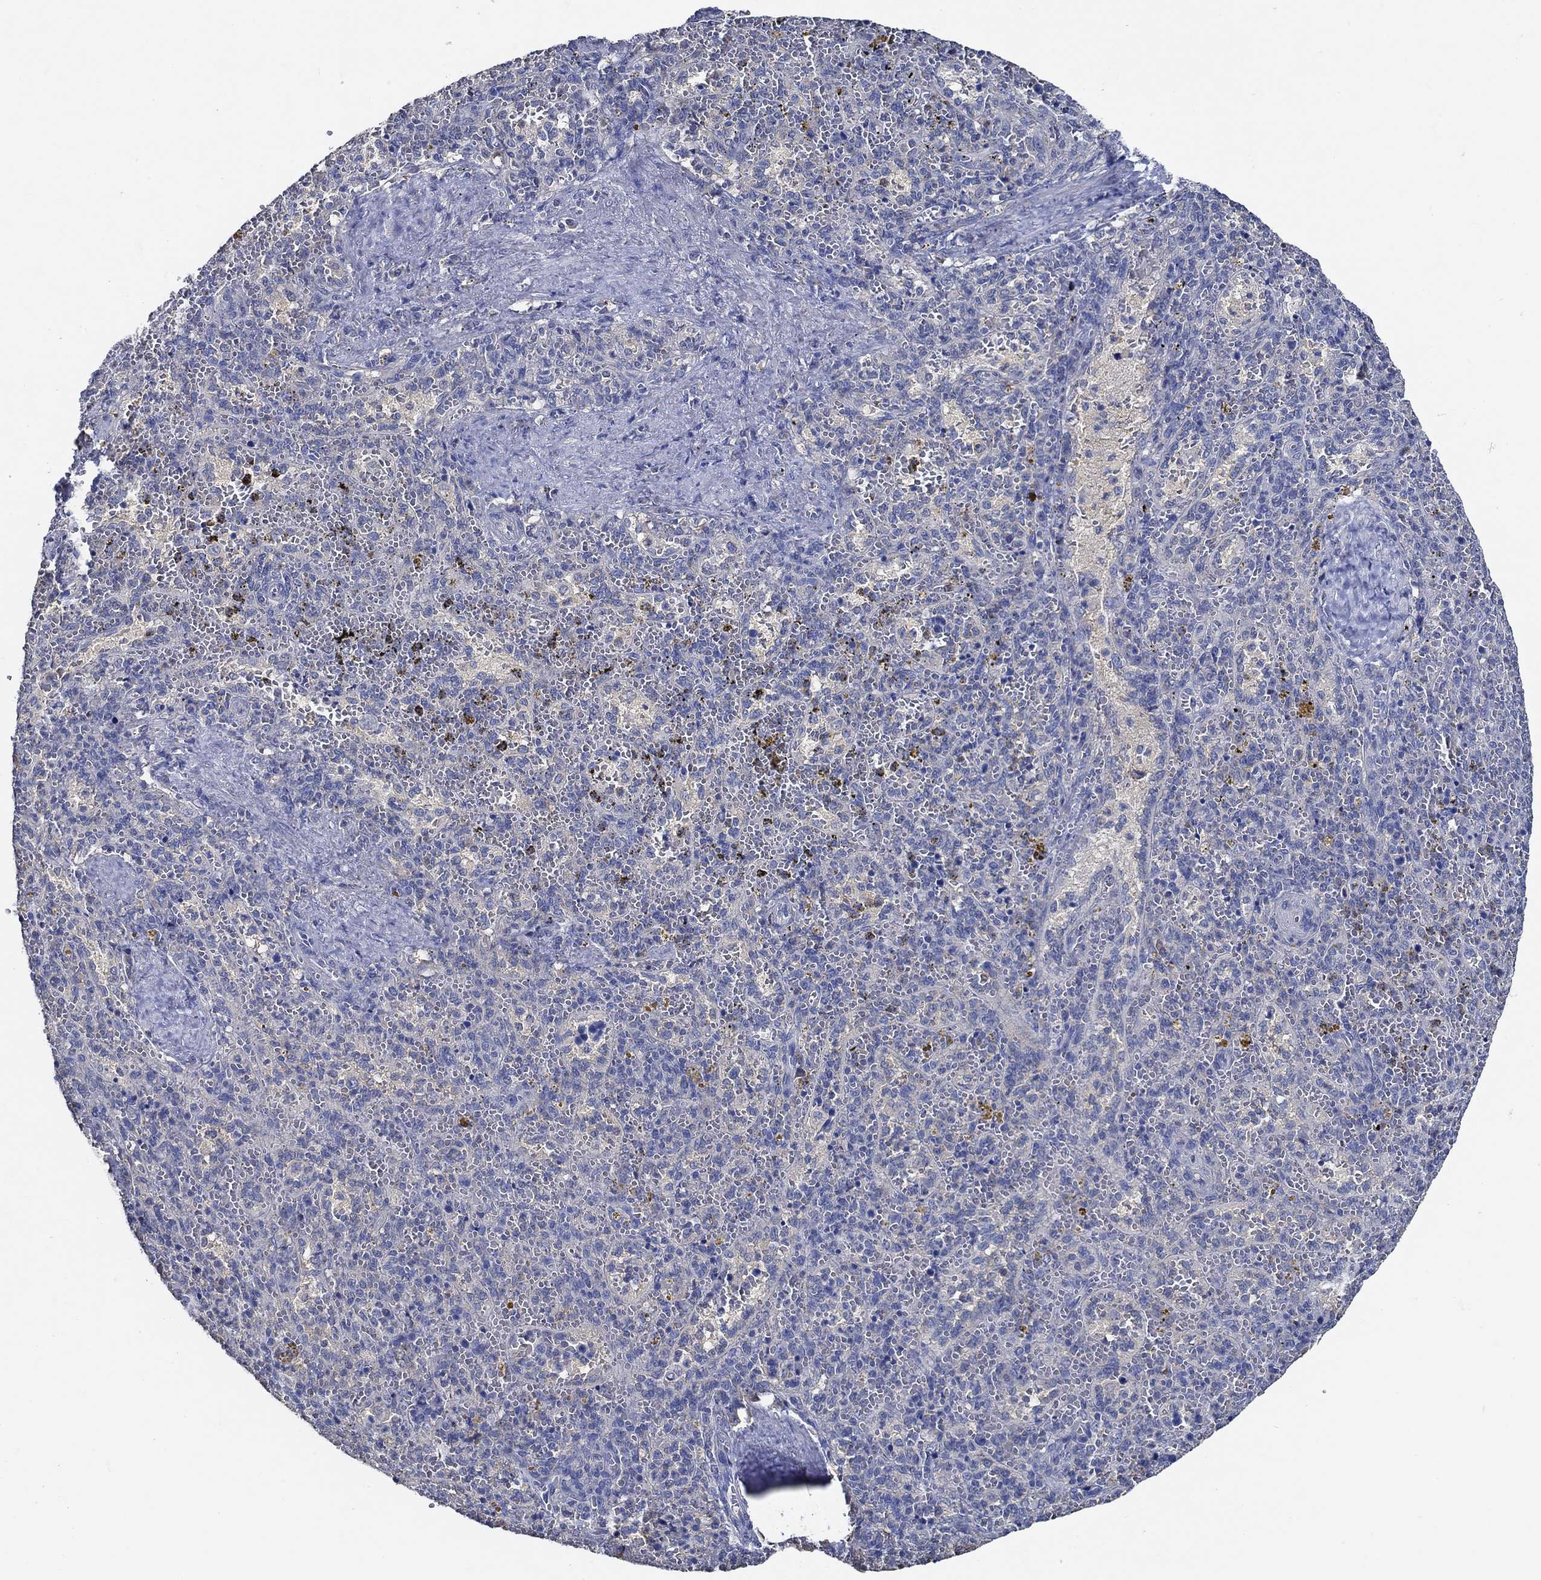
{"staining": {"intensity": "negative", "quantity": "none", "location": "none"}, "tissue": "spleen", "cell_type": "Cells in red pulp", "image_type": "normal", "snomed": [{"axis": "morphology", "description": "Normal tissue, NOS"}, {"axis": "topography", "description": "Spleen"}], "caption": "This is an IHC image of normal human spleen. There is no expression in cells in red pulp.", "gene": "DOCK3", "patient": {"sex": "female", "age": 50}}